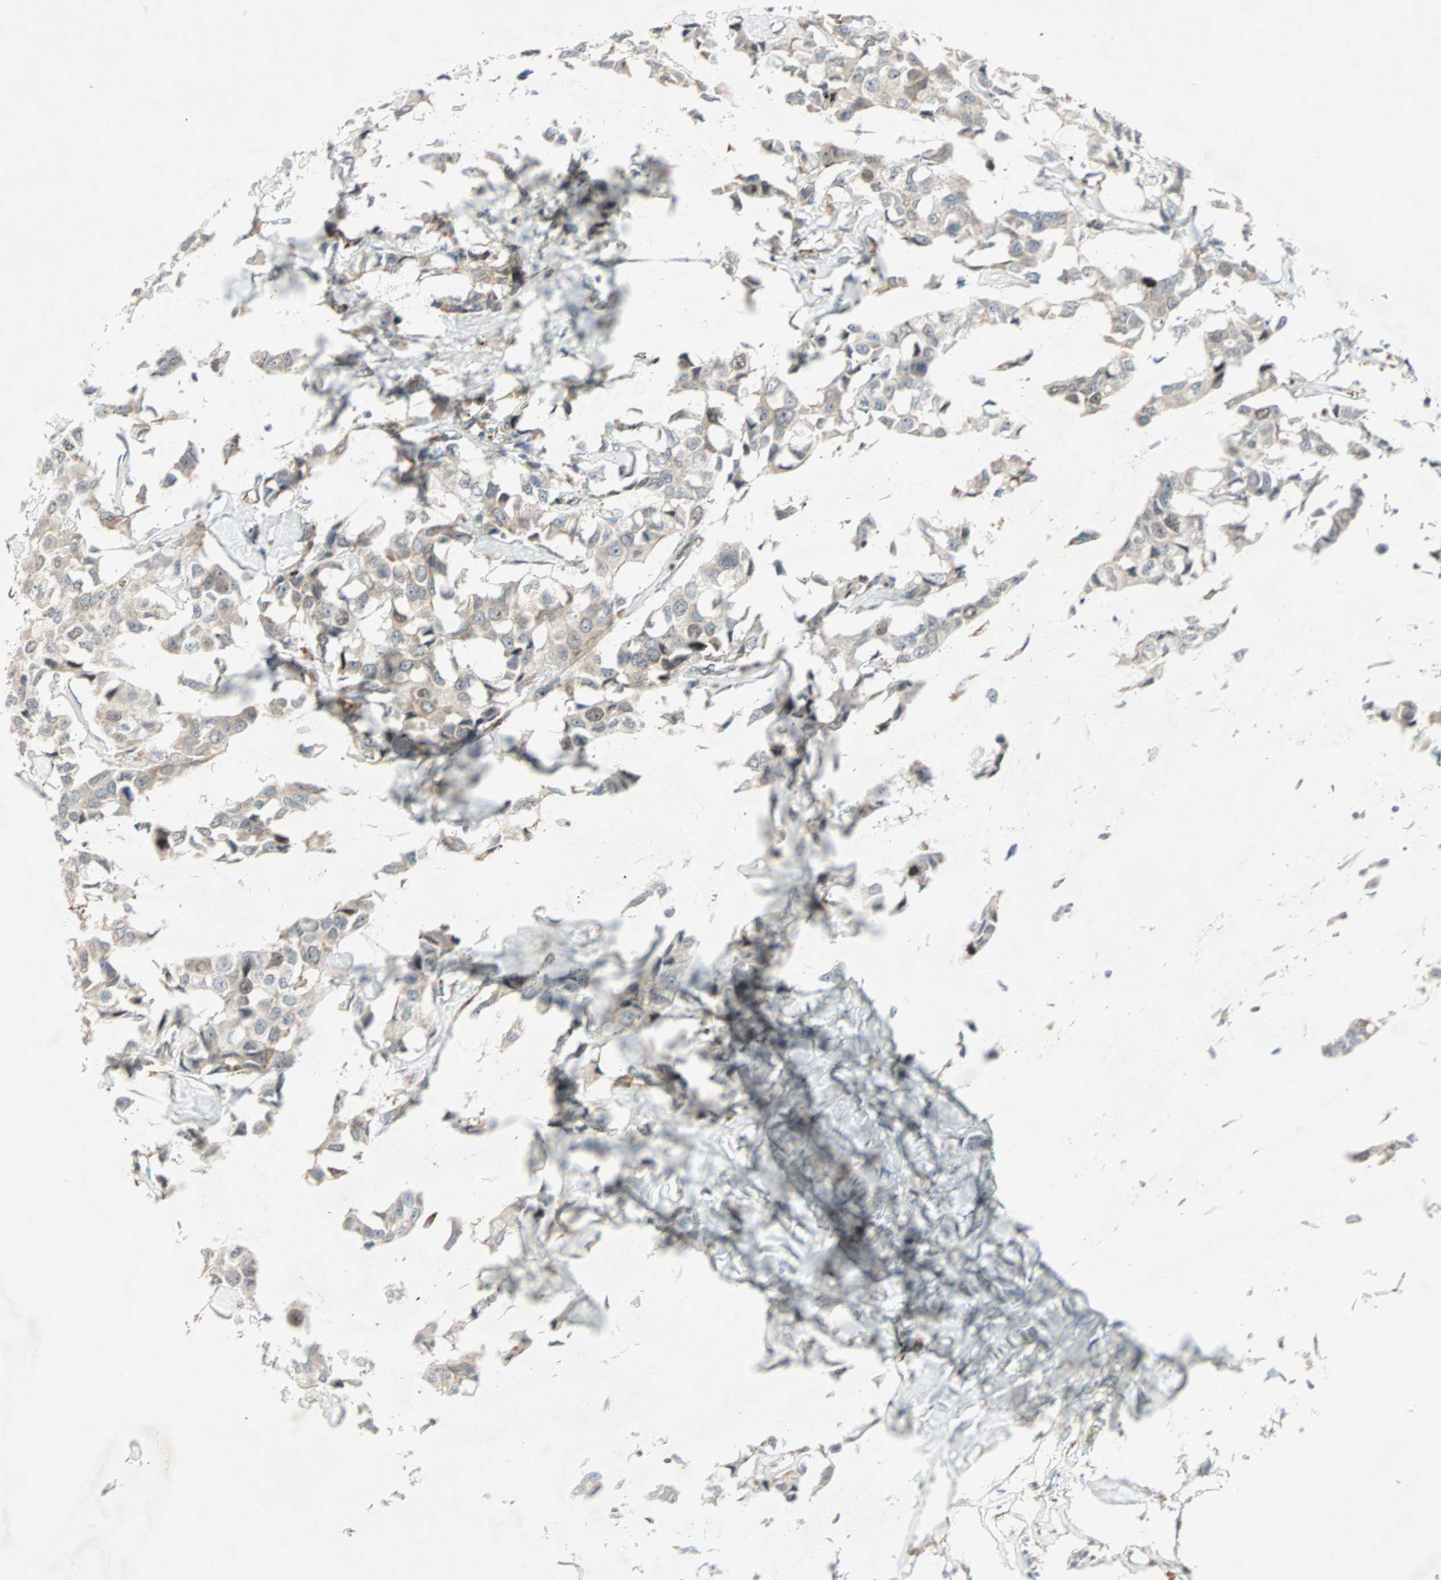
{"staining": {"intensity": "weak", "quantity": ">75%", "location": "cytoplasmic/membranous"}, "tissue": "breast cancer", "cell_type": "Tumor cells", "image_type": "cancer", "snomed": [{"axis": "morphology", "description": "Duct carcinoma"}, {"axis": "topography", "description": "Breast"}], "caption": "DAB (3,3'-diaminobenzidine) immunohistochemical staining of invasive ductal carcinoma (breast) demonstrates weak cytoplasmic/membranous protein staining in about >75% of tumor cells.", "gene": "ZNF37A", "patient": {"sex": "female", "age": 80}}